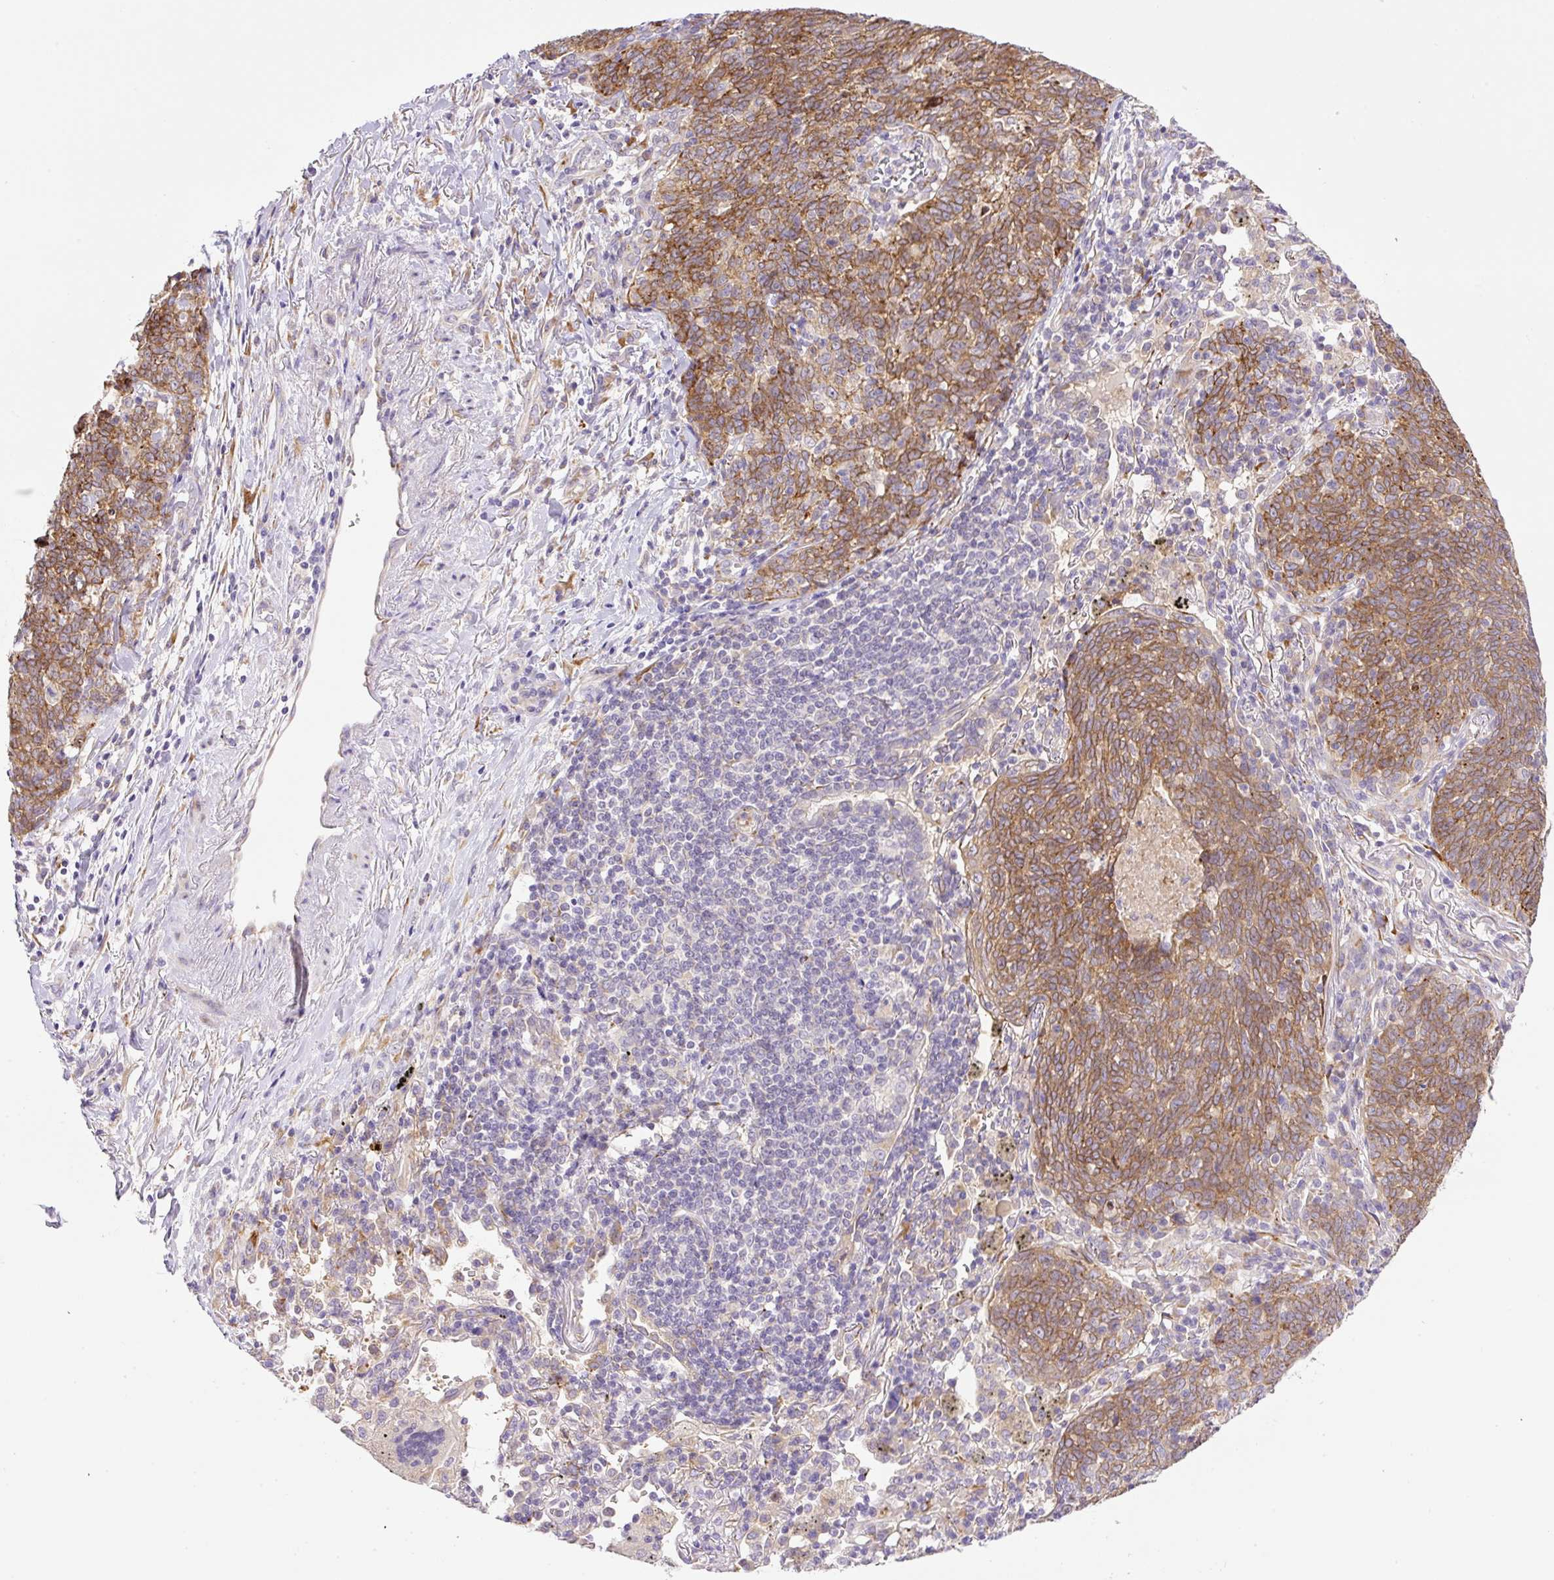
{"staining": {"intensity": "moderate", "quantity": ">75%", "location": "cytoplasmic/membranous"}, "tissue": "lung cancer", "cell_type": "Tumor cells", "image_type": "cancer", "snomed": [{"axis": "morphology", "description": "Squamous cell carcinoma, NOS"}, {"axis": "topography", "description": "Lung"}], "caption": "Lung cancer tissue displays moderate cytoplasmic/membranous expression in about >75% of tumor cells", "gene": "POFUT1", "patient": {"sex": "female", "age": 72}}